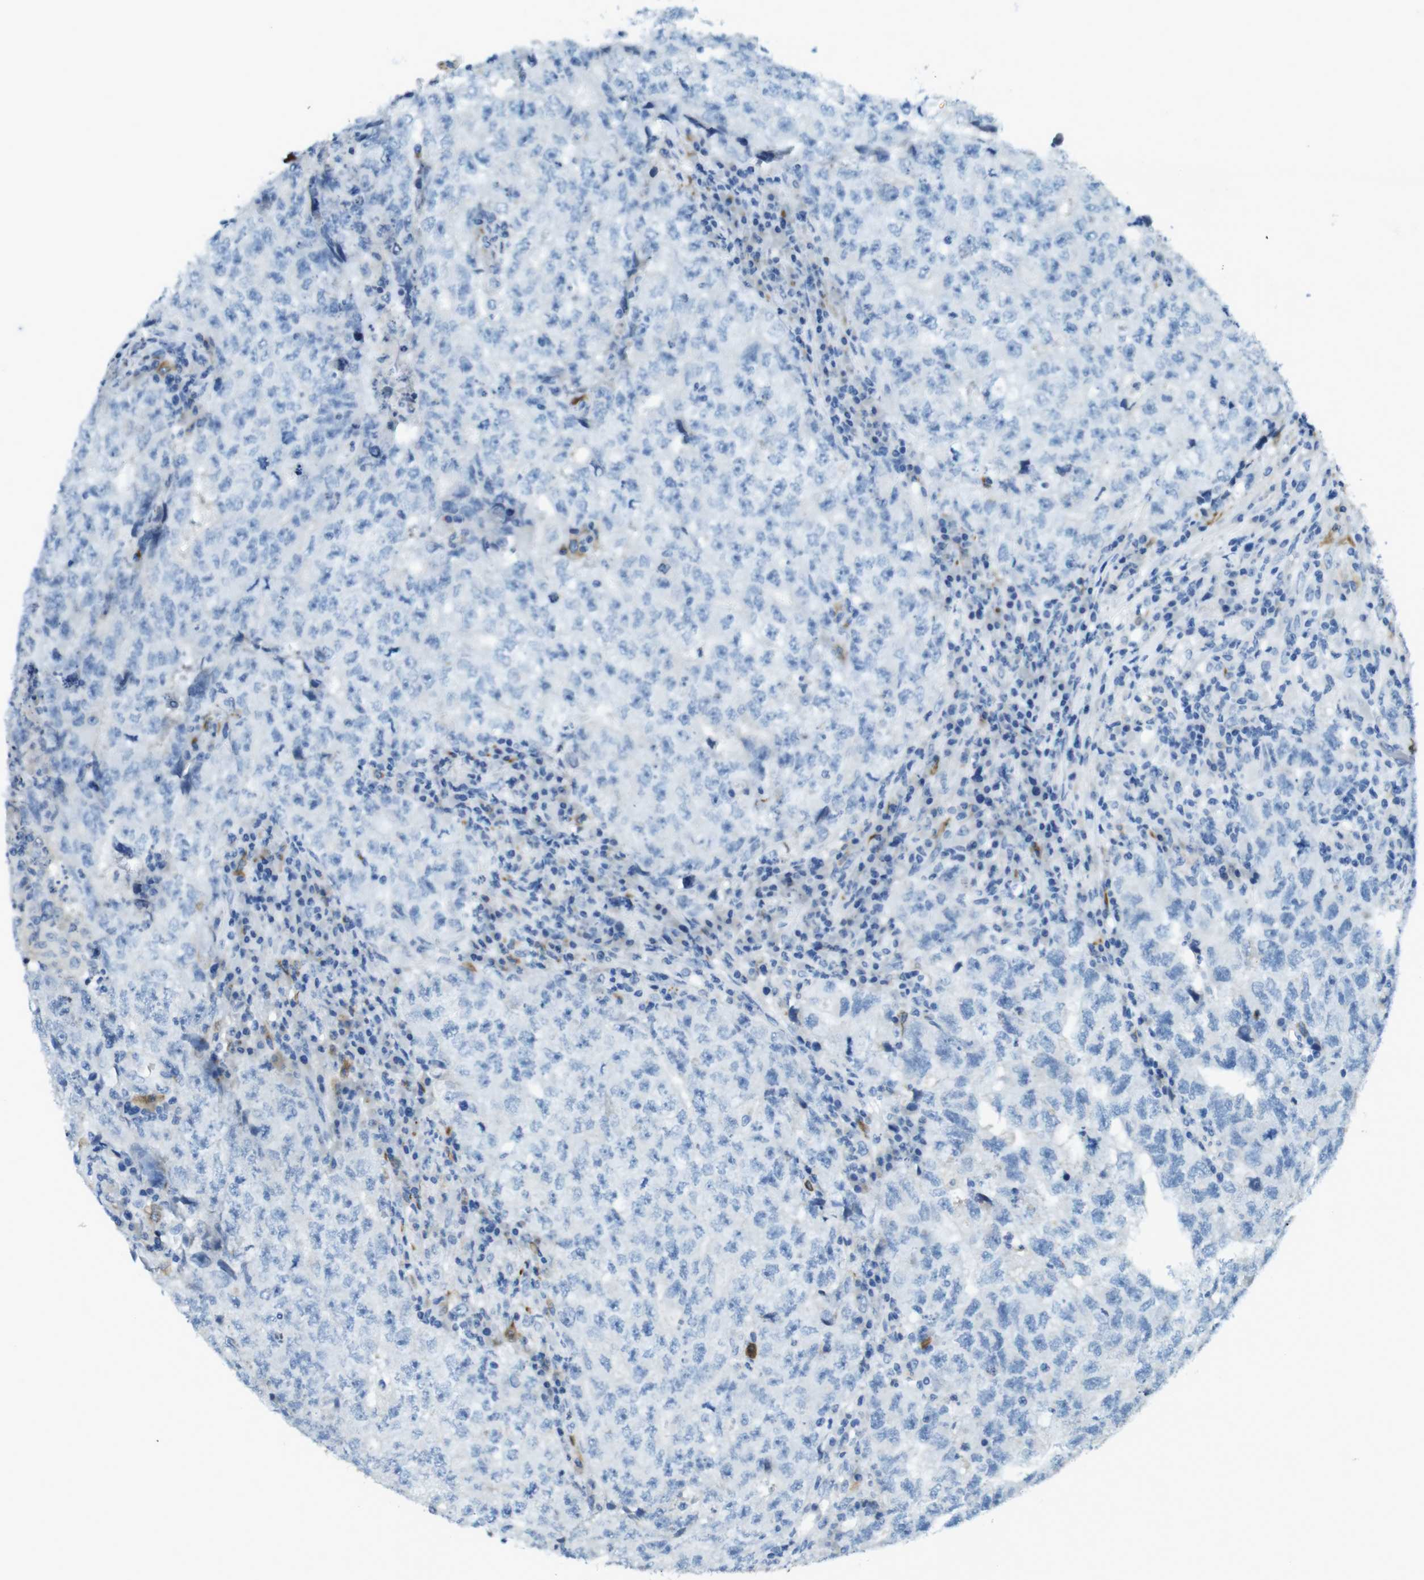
{"staining": {"intensity": "negative", "quantity": "none", "location": "none"}, "tissue": "testis cancer", "cell_type": "Tumor cells", "image_type": "cancer", "snomed": [{"axis": "morphology", "description": "Necrosis, NOS"}, {"axis": "morphology", "description": "Carcinoma, Embryonal, NOS"}, {"axis": "topography", "description": "Testis"}], "caption": "There is no significant positivity in tumor cells of testis cancer.", "gene": "CD320", "patient": {"sex": "male", "age": 19}}